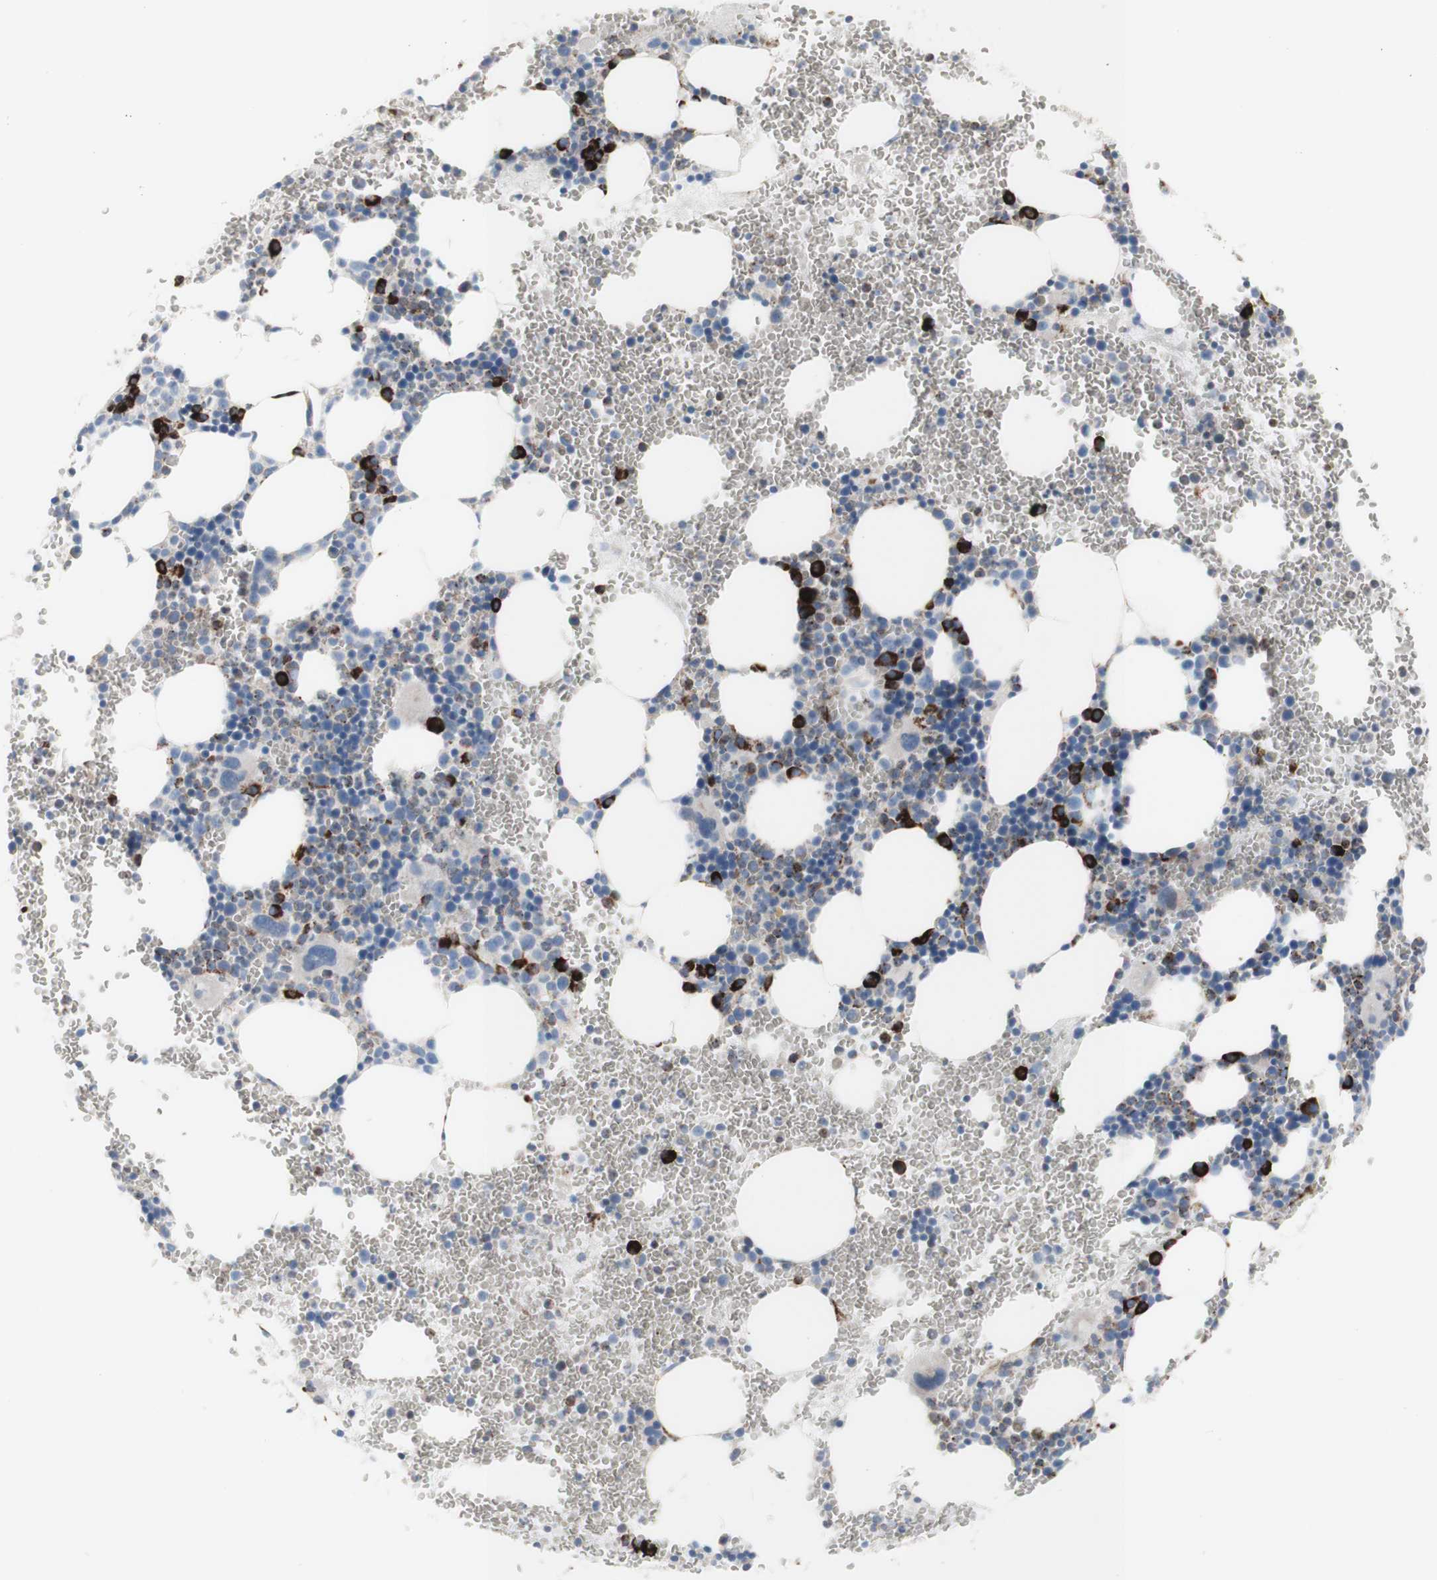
{"staining": {"intensity": "strong", "quantity": "<25%", "location": "cytoplasmic/membranous"}, "tissue": "bone marrow", "cell_type": "Hematopoietic cells", "image_type": "normal", "snomed": [{"axis": "morphology", "description": "Normal tissue, NOS"}, {"axis": "morphology", "description": "Inflammation, NOS"}, {"axis": "topography", "description": "Bone marrow"}], "caption": "Protein expression analysis of normal bone marrow displays strong cytoplasmic/membranous expression in approximately <25% of hematopoietic cells. The staining is performed using DAB (3,3'-diaminobenzidine) brown chromogen to label protein expression. The nuclei are counter-stained blue using hematoxylin.", "gene": "AGPAT5", "patient": {"sex": "female", "age": 76}}